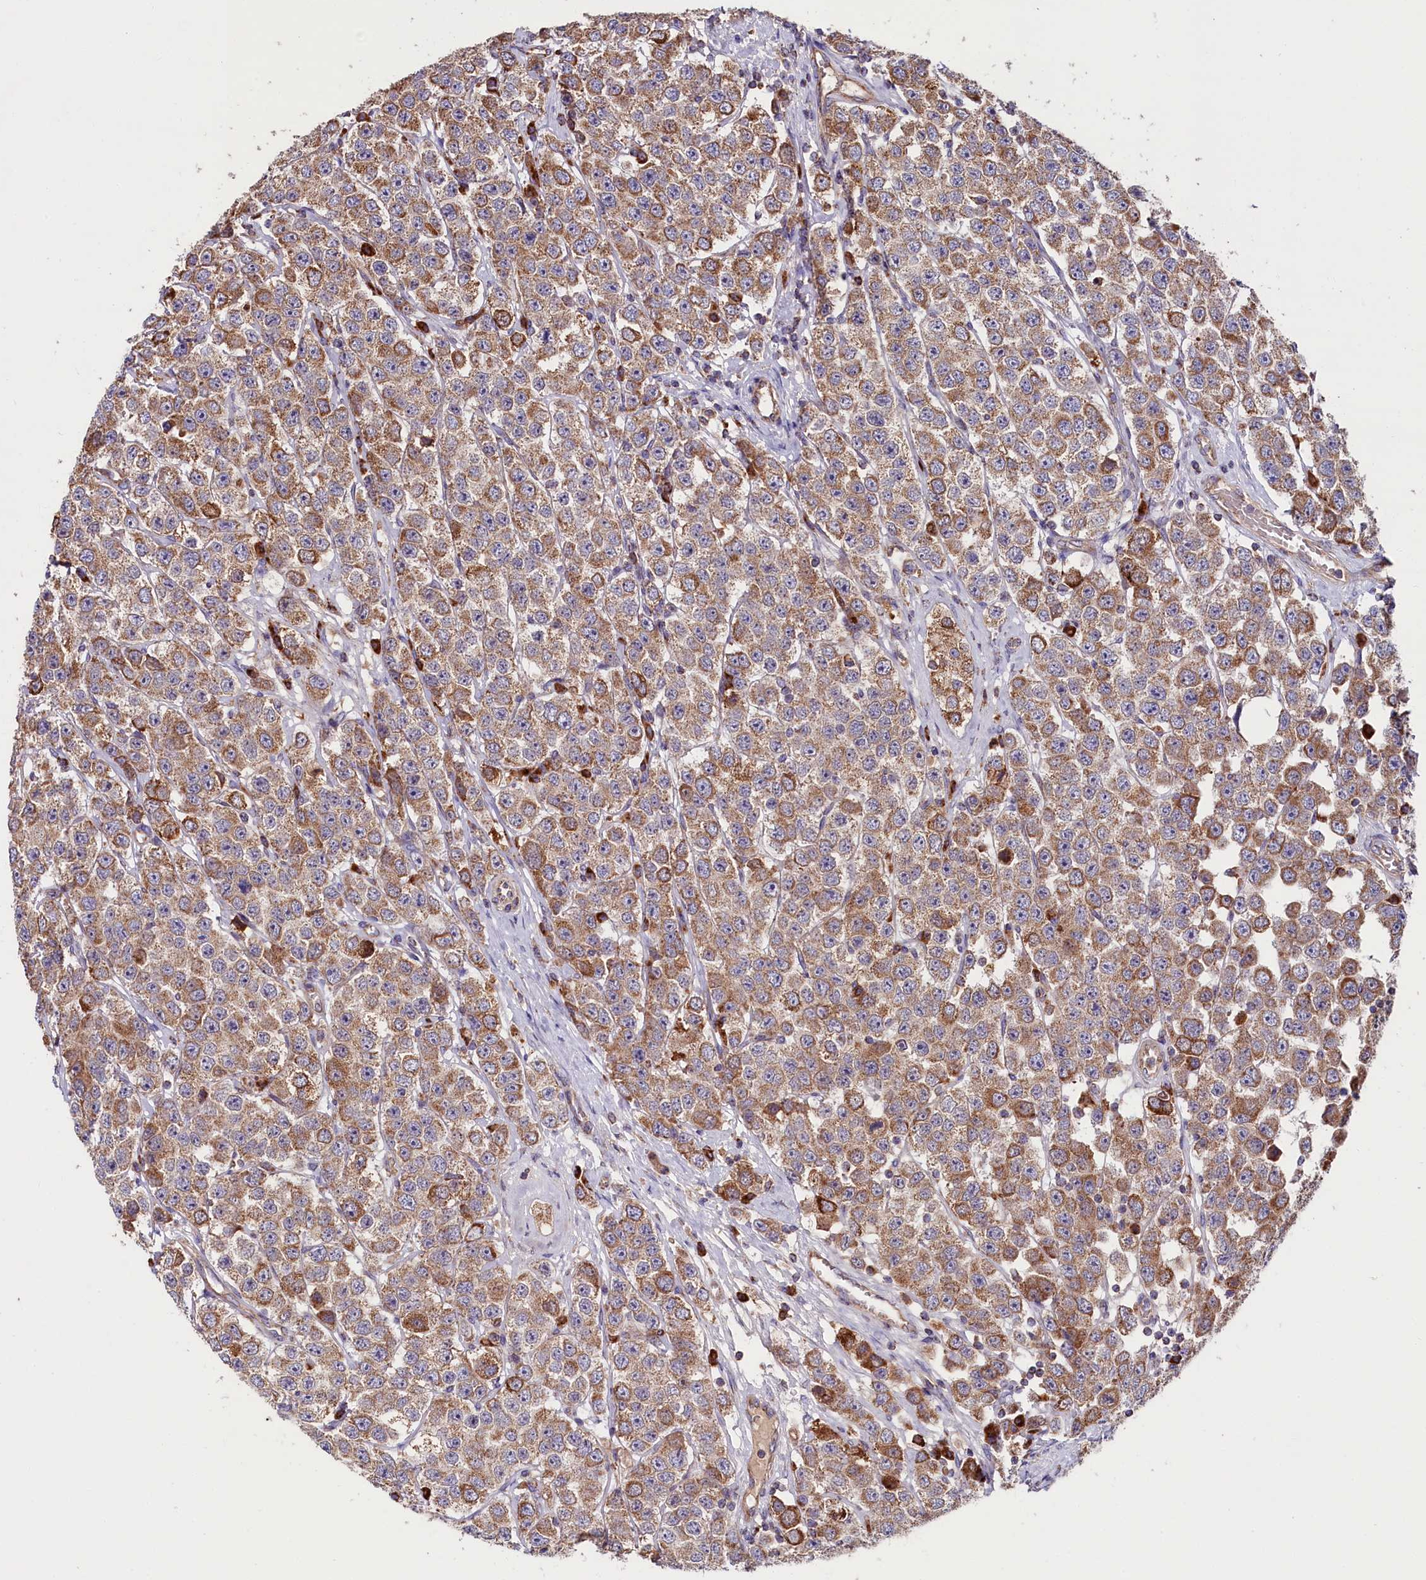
{"staining": {"intensity": "moderate", "quantity": ">75%", "location": "cytoplasmic/membranous"}, "tissue": "testis cancer", "cell_type": "Tumor cells", "image_type": "cancer", "snomed": [{"axis": "morphology", "description": "Seminoma, NOS"}, {"axis": "topography", "description": "Testis"}], "caption": "Human seminoma (testis) stained for a protein (brown) shows moderate cytoplasmic/membranous positive staining in approximately >75% of tumor cells.", "gene": "ZSWIM1", "patient": {"sex": "male", "age": 28}}